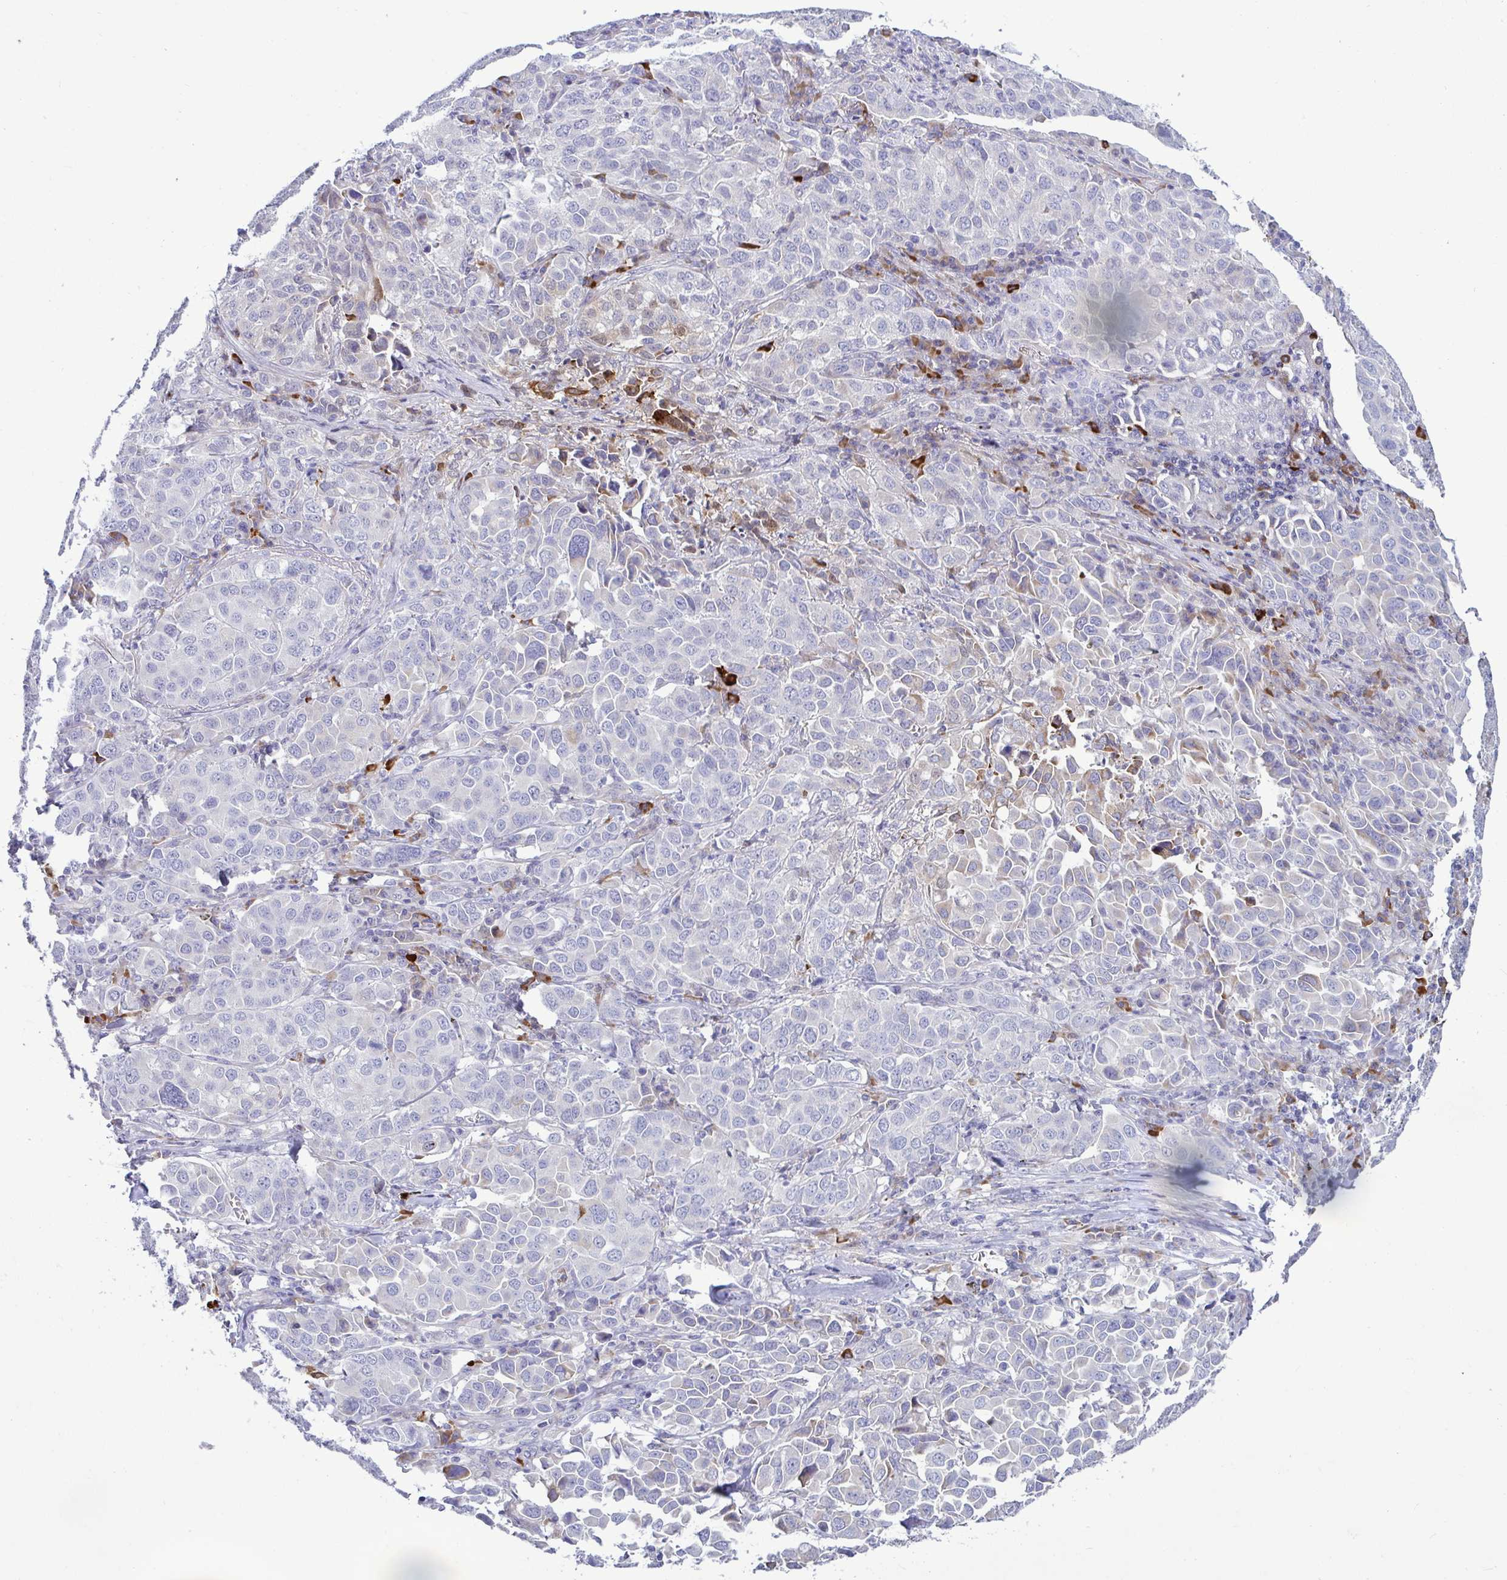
{"staining": {"intensity": "negative", "quantity": "none", "location": "none"}, "tissue": "lung cancer", "cell_type": "Tumor cells", "image_type": "cancer", "snomed": [{"axis": "morphology", "description": "Adenocarcinoma, NOS"}, {"axis": "morphology", "description": "Adenocarcinoma, metastatic, NOS"}, {"axis": "topography", "description": "Lymph node"}, {"axis": "topography", "description": "Lung"}], "caption": "Lung cancer (adenocarcinoma) was stained to show a protein in brown. There is no significant staining in tumor cells.", "gene": "TFPI2", "patient": {"sex": "female", "age": 65}}